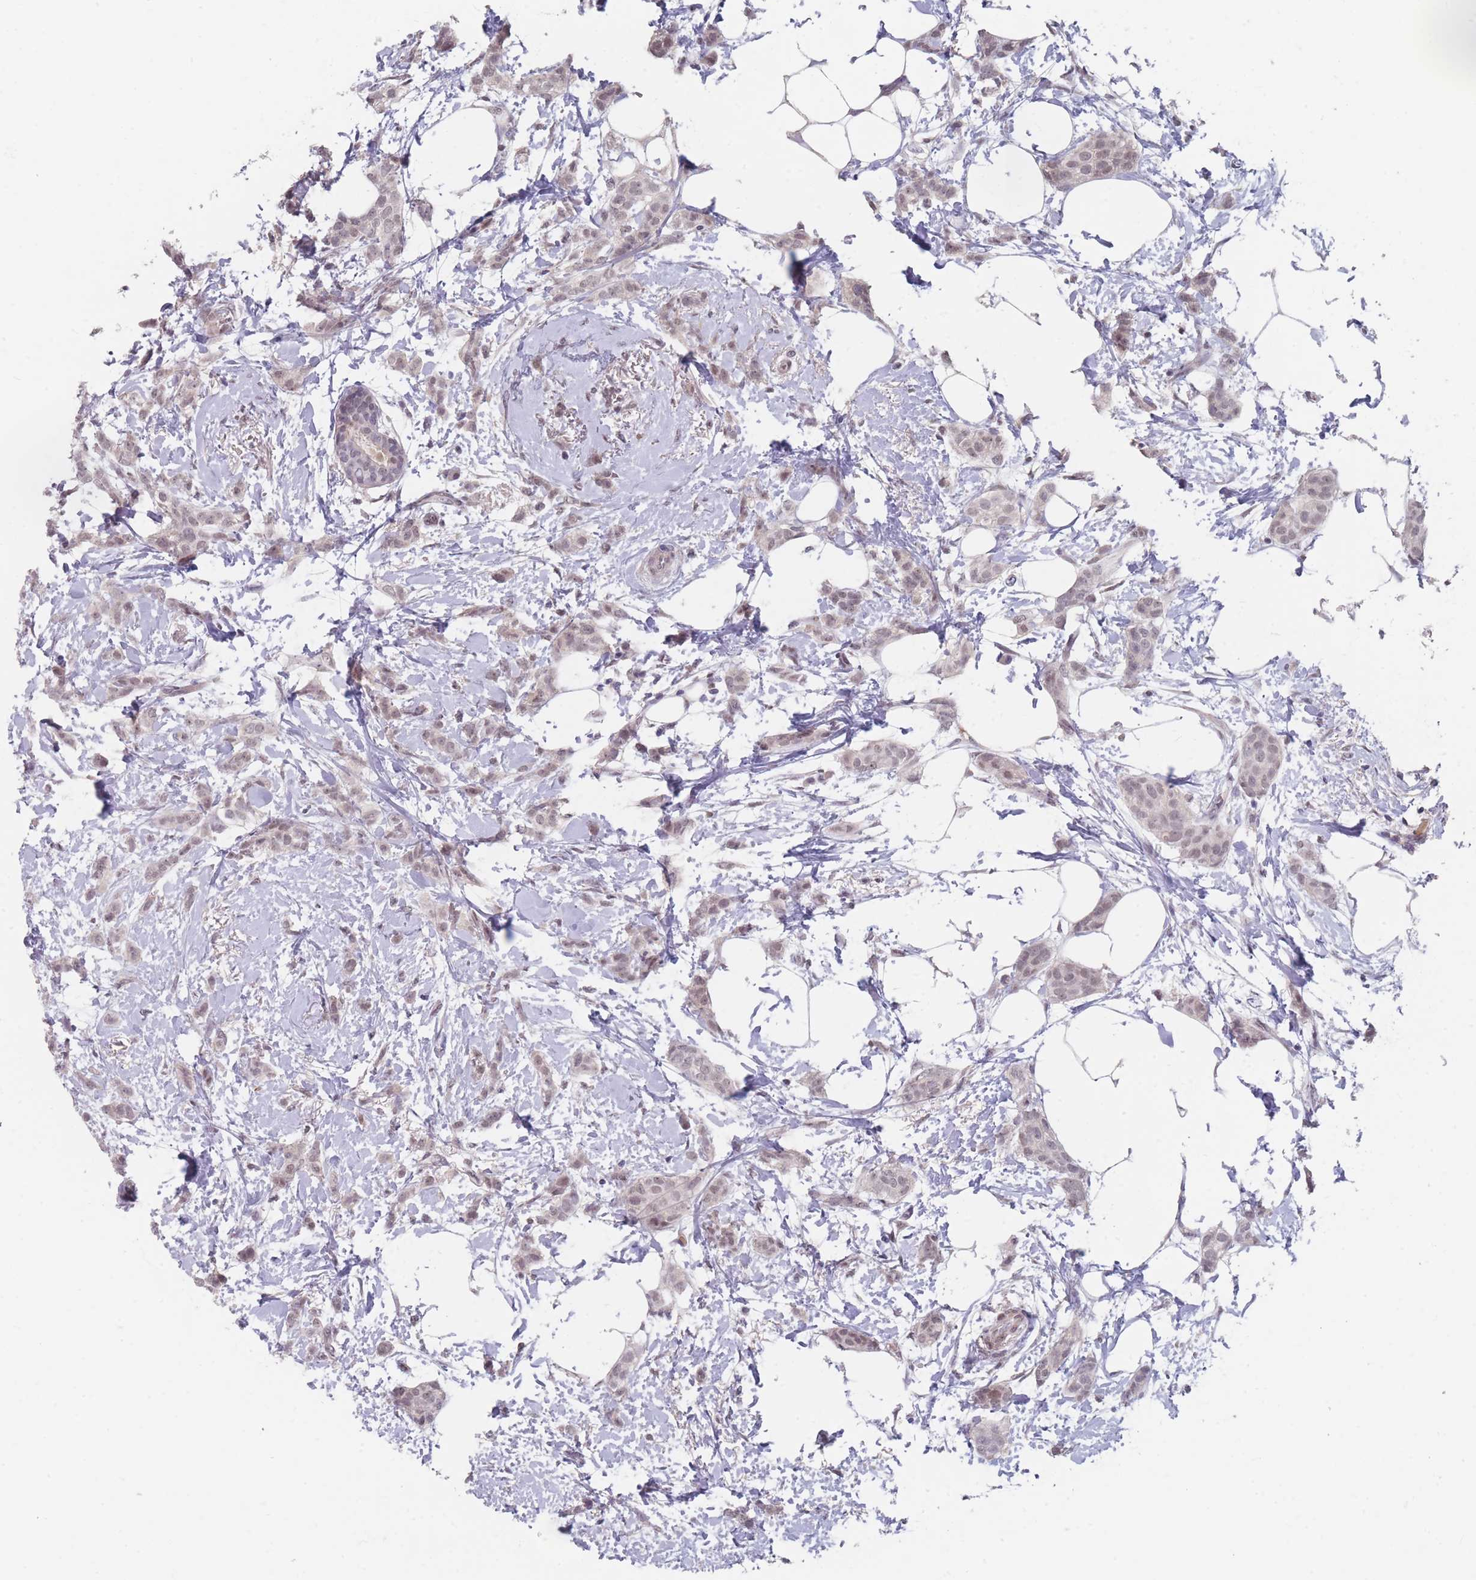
{"staining": {"intensity": "weak", "quantity": "25%-75%", "location": "nuclear"}, "tissue": "breast cancer", "cell_type": "Tumor cells", "image_type": "cancer", "snomed": [{"axis": "morphology", "description": "Duct carcinoma"}, {"axis": "topography", "description": "Breast"}], "caption": "Protein staining of breast invasive ductal carcinoma tissue demonstrates weak nuclear positivity in approximately 25%-75% of tumor cells.", "gene": "ANKRD10", "patient": {"sex": "female", "age": 72}}